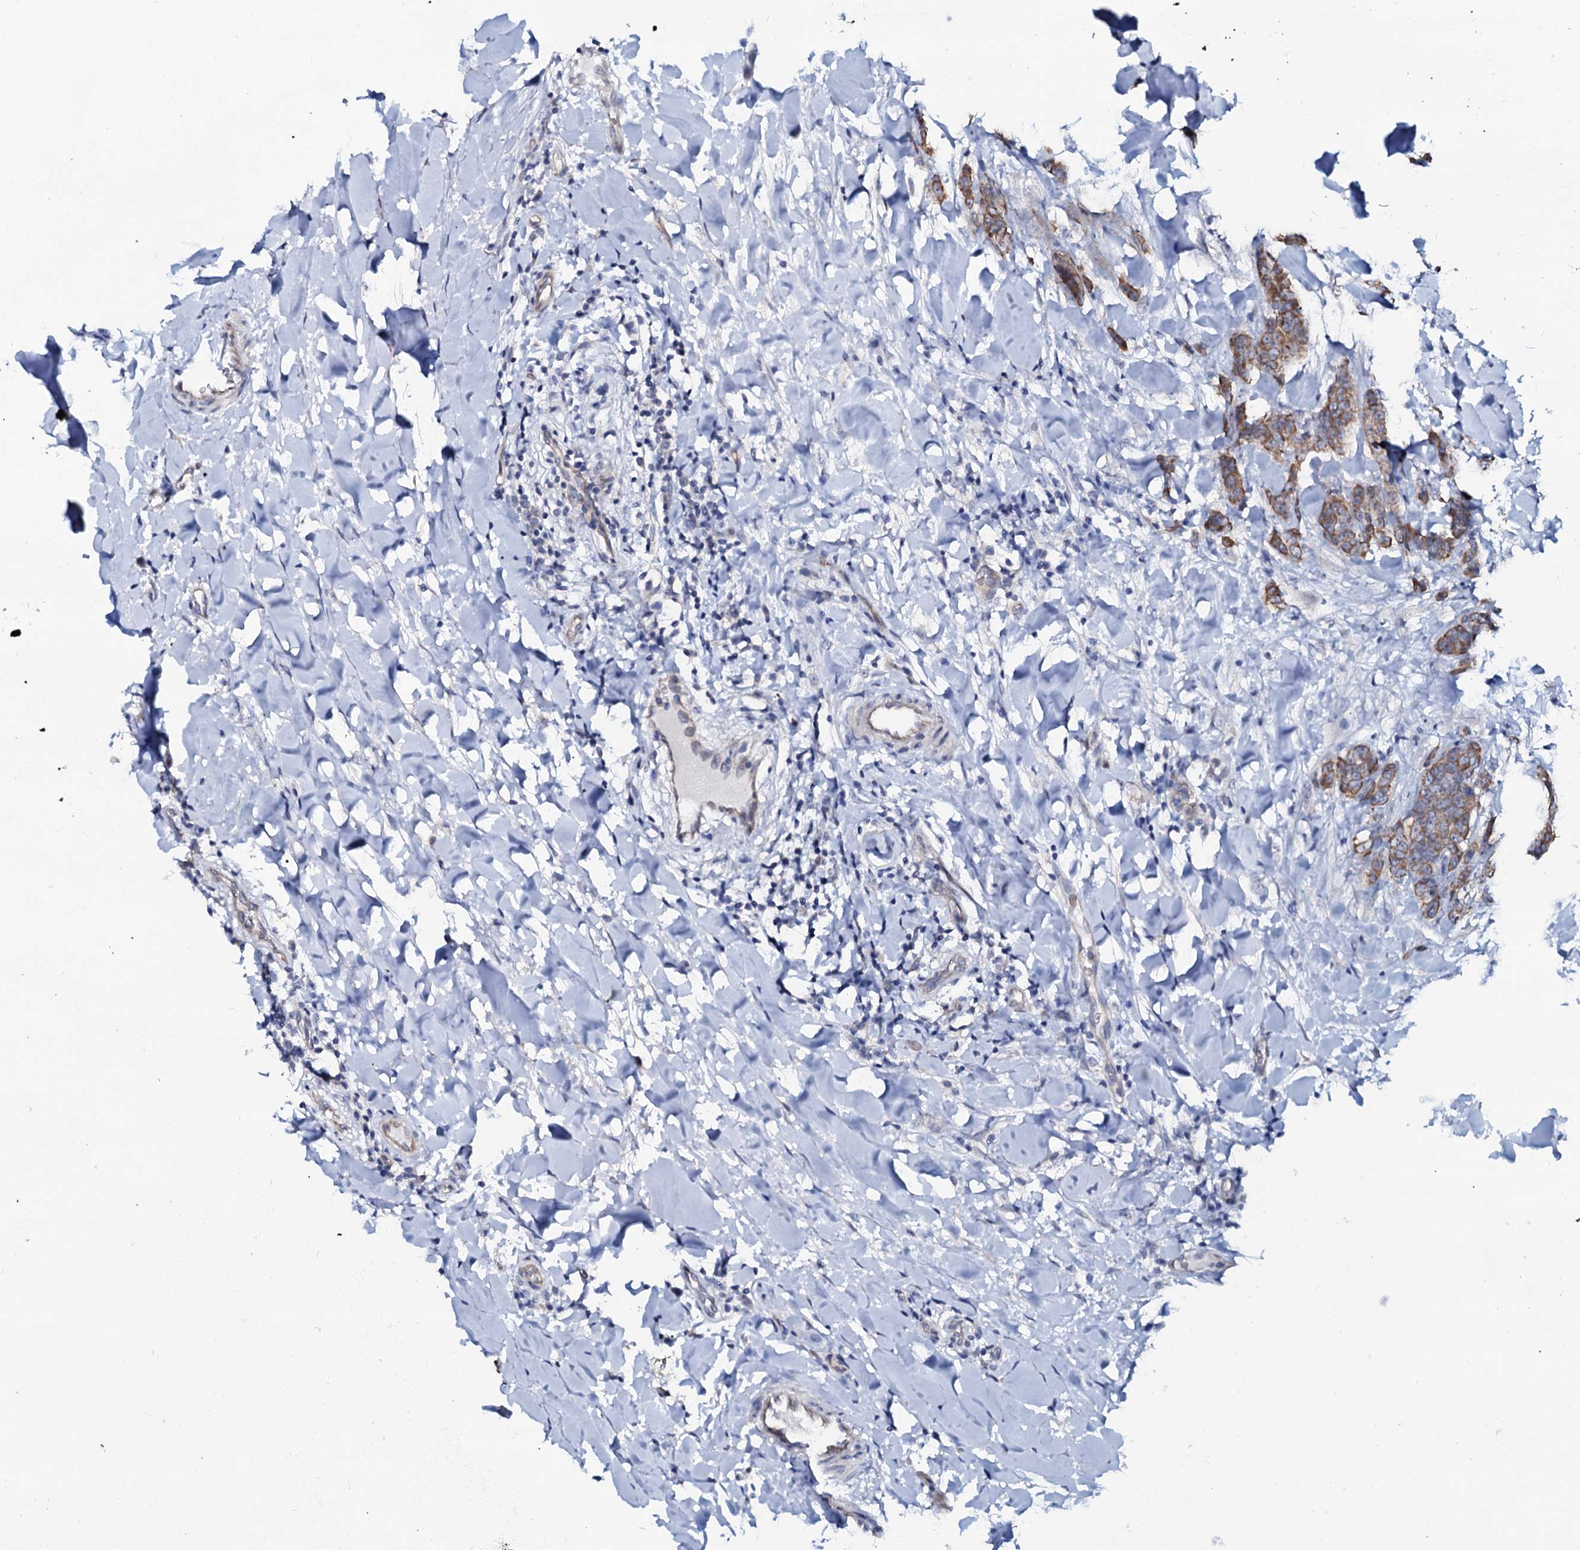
{"staining": {"intensity": "moderate", "quantity": ">75%", "location": "cytoplasmic/membranous"}, "tissue": "breast cancer", "cell_type": "Tumor cells", "image_type": "cancer", "snomed": [{"axis": "morphology", "description": "Duct carcinoma"}, {"axis": "topography", "description": "Breast"}], "caption": "Tumor cells reveal moderate cytoplasmic/membranous positivity in about >75% of cells in breast invasive ductal carcinoma.", "gene": "C10orf88", "patient": {"sex": "female", "age": 40}}